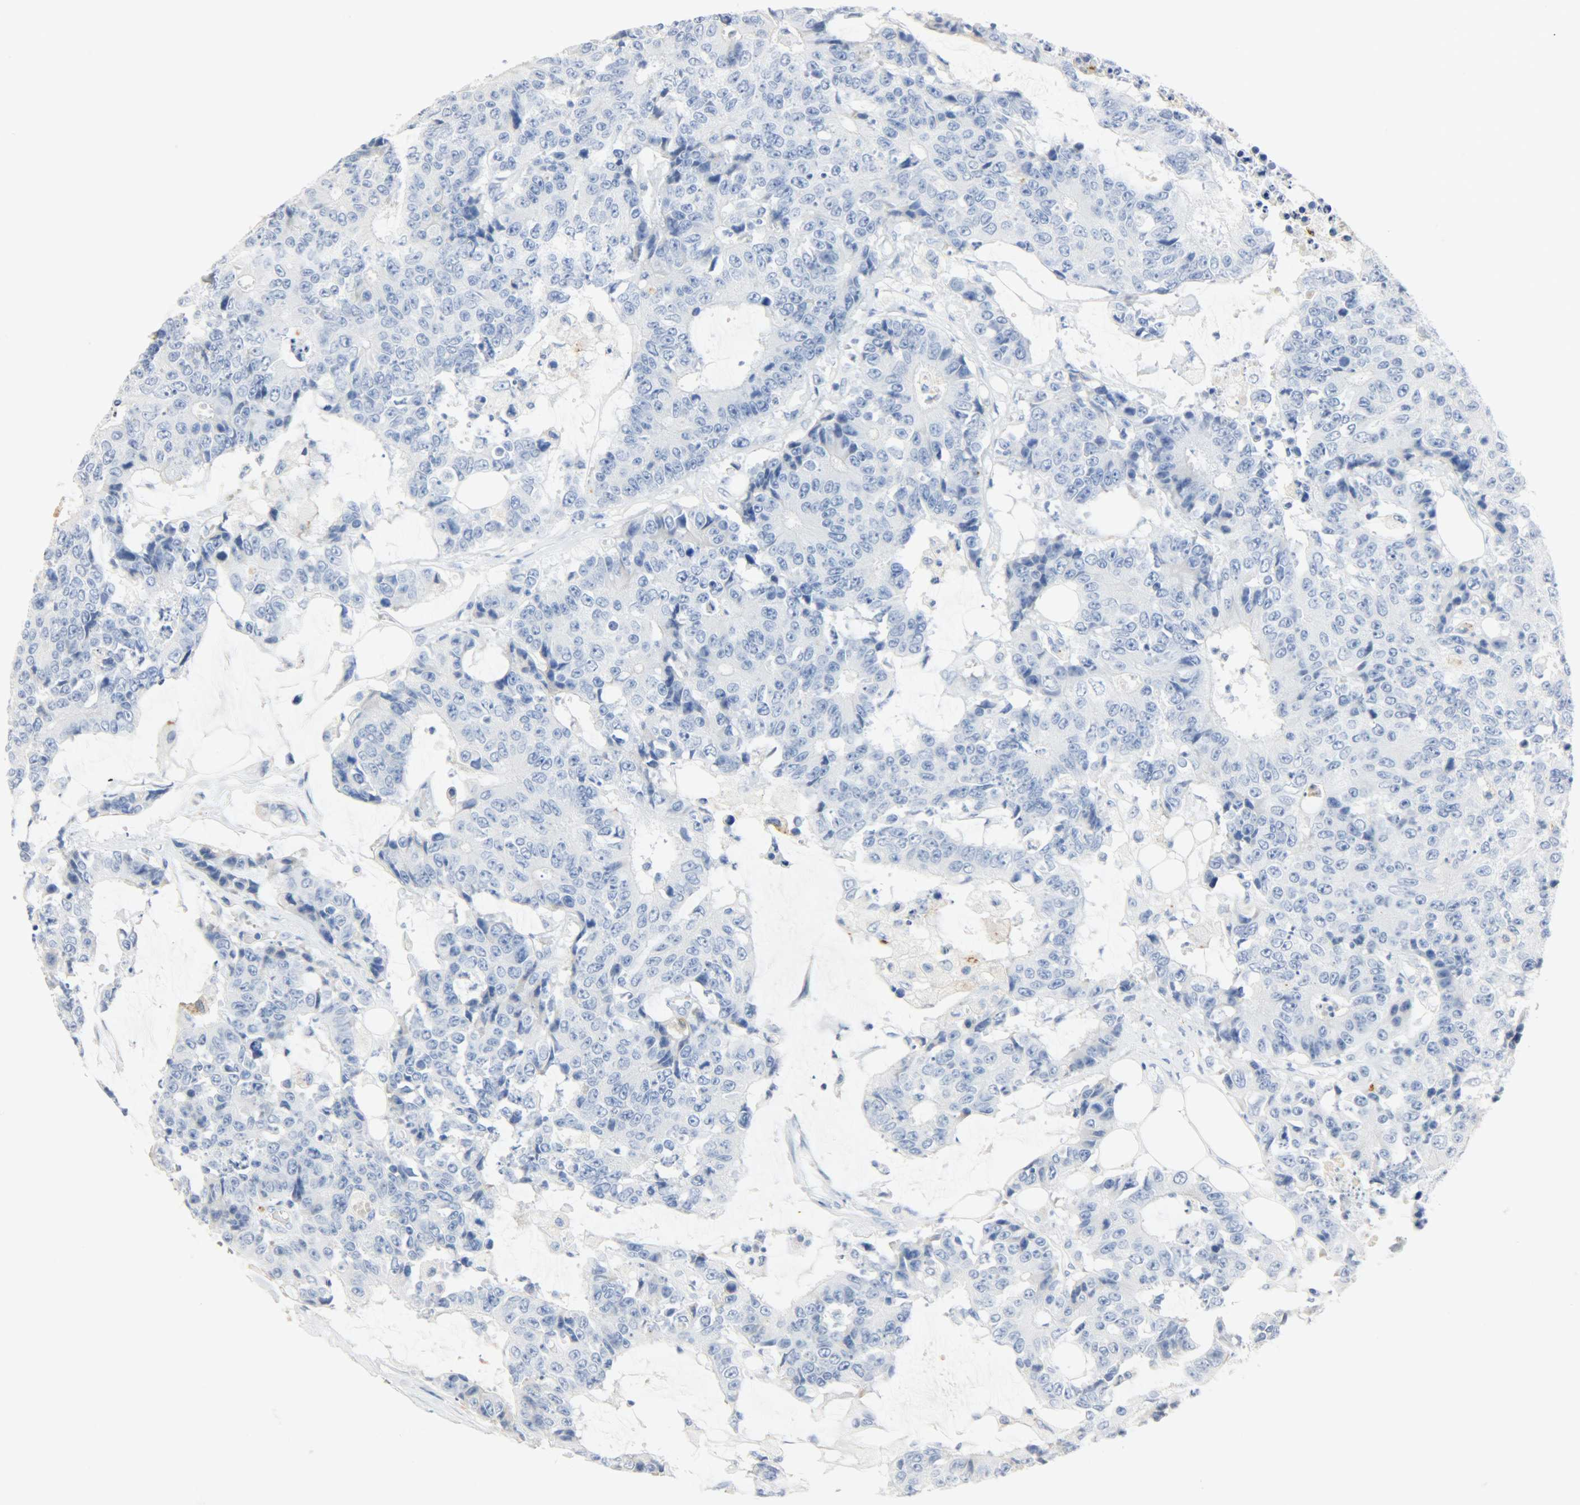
{"staining": {"intensity": "negative", "quantity": "none", "location": "none"}, "tissue": "colorectal cancer", "cell_type": "Tumor cells", "image_type": "cancer", "snomed": [{"axis": "morphology", "description": "Adenocarcinoma, NOS"}, {"axis": "topography", "description": "Colon"}], "caption": "Tumor cells show no significant protein positivity in colorectal cancer.", "gene": "CRP", "patient": {"sex": "female", "age": 86}}